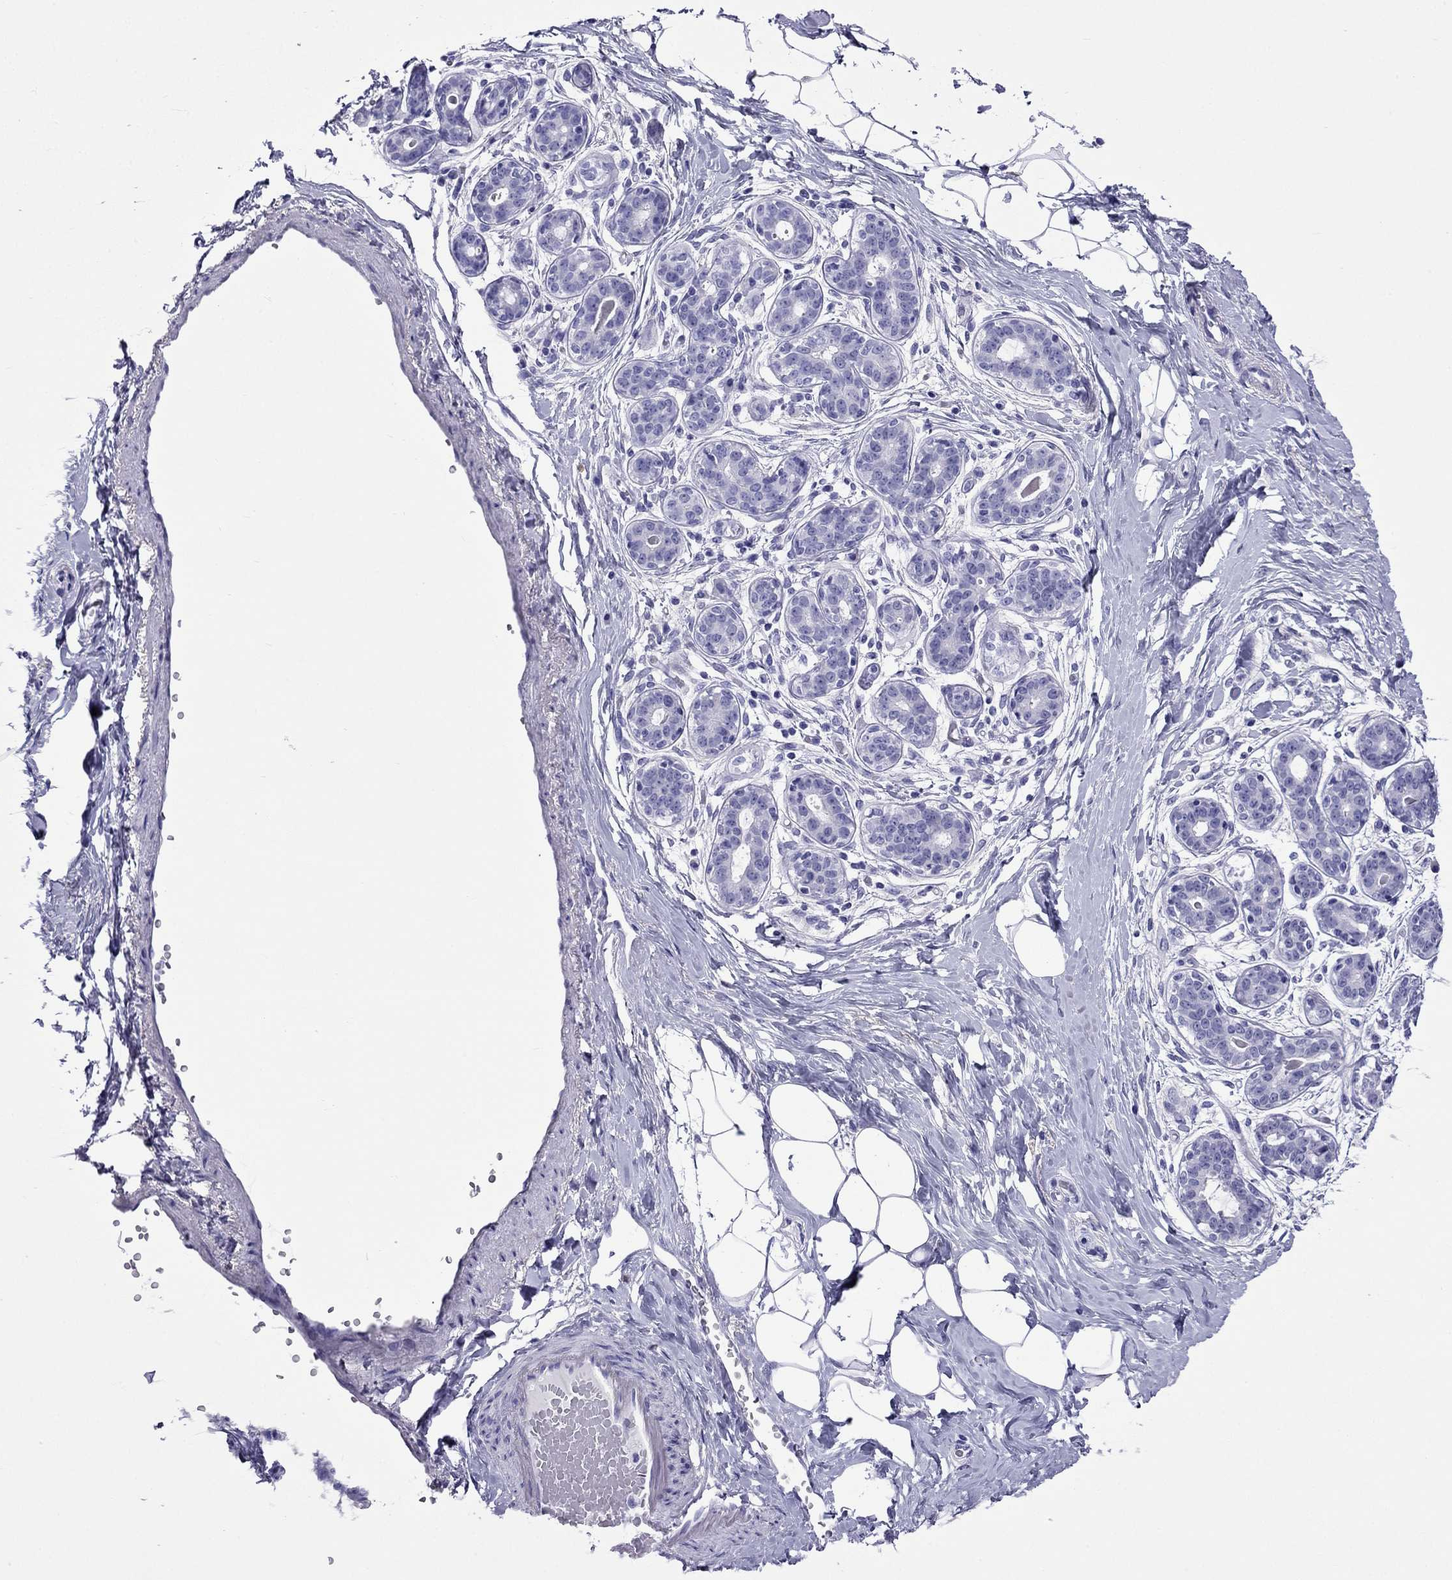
{"staining": {"intensity": "negative", "quantity": "none", "location": "none"}, "tissue": "breast", "cell_type": "Adipocytes", "image_type": "normal", "snomed": [{"axis": "morphology", "description": "Normal tissue, NOS"}, {"axis": "topography", "description": "Skin"}, {"axis": "topography", "description": "Breast"}], "caption": "This is an IHC histopathology image of unremarkable human breast. There is no expression in adipocytes.", "gene": "ARR3", "patient": {"sex": "female", "age": 43}}